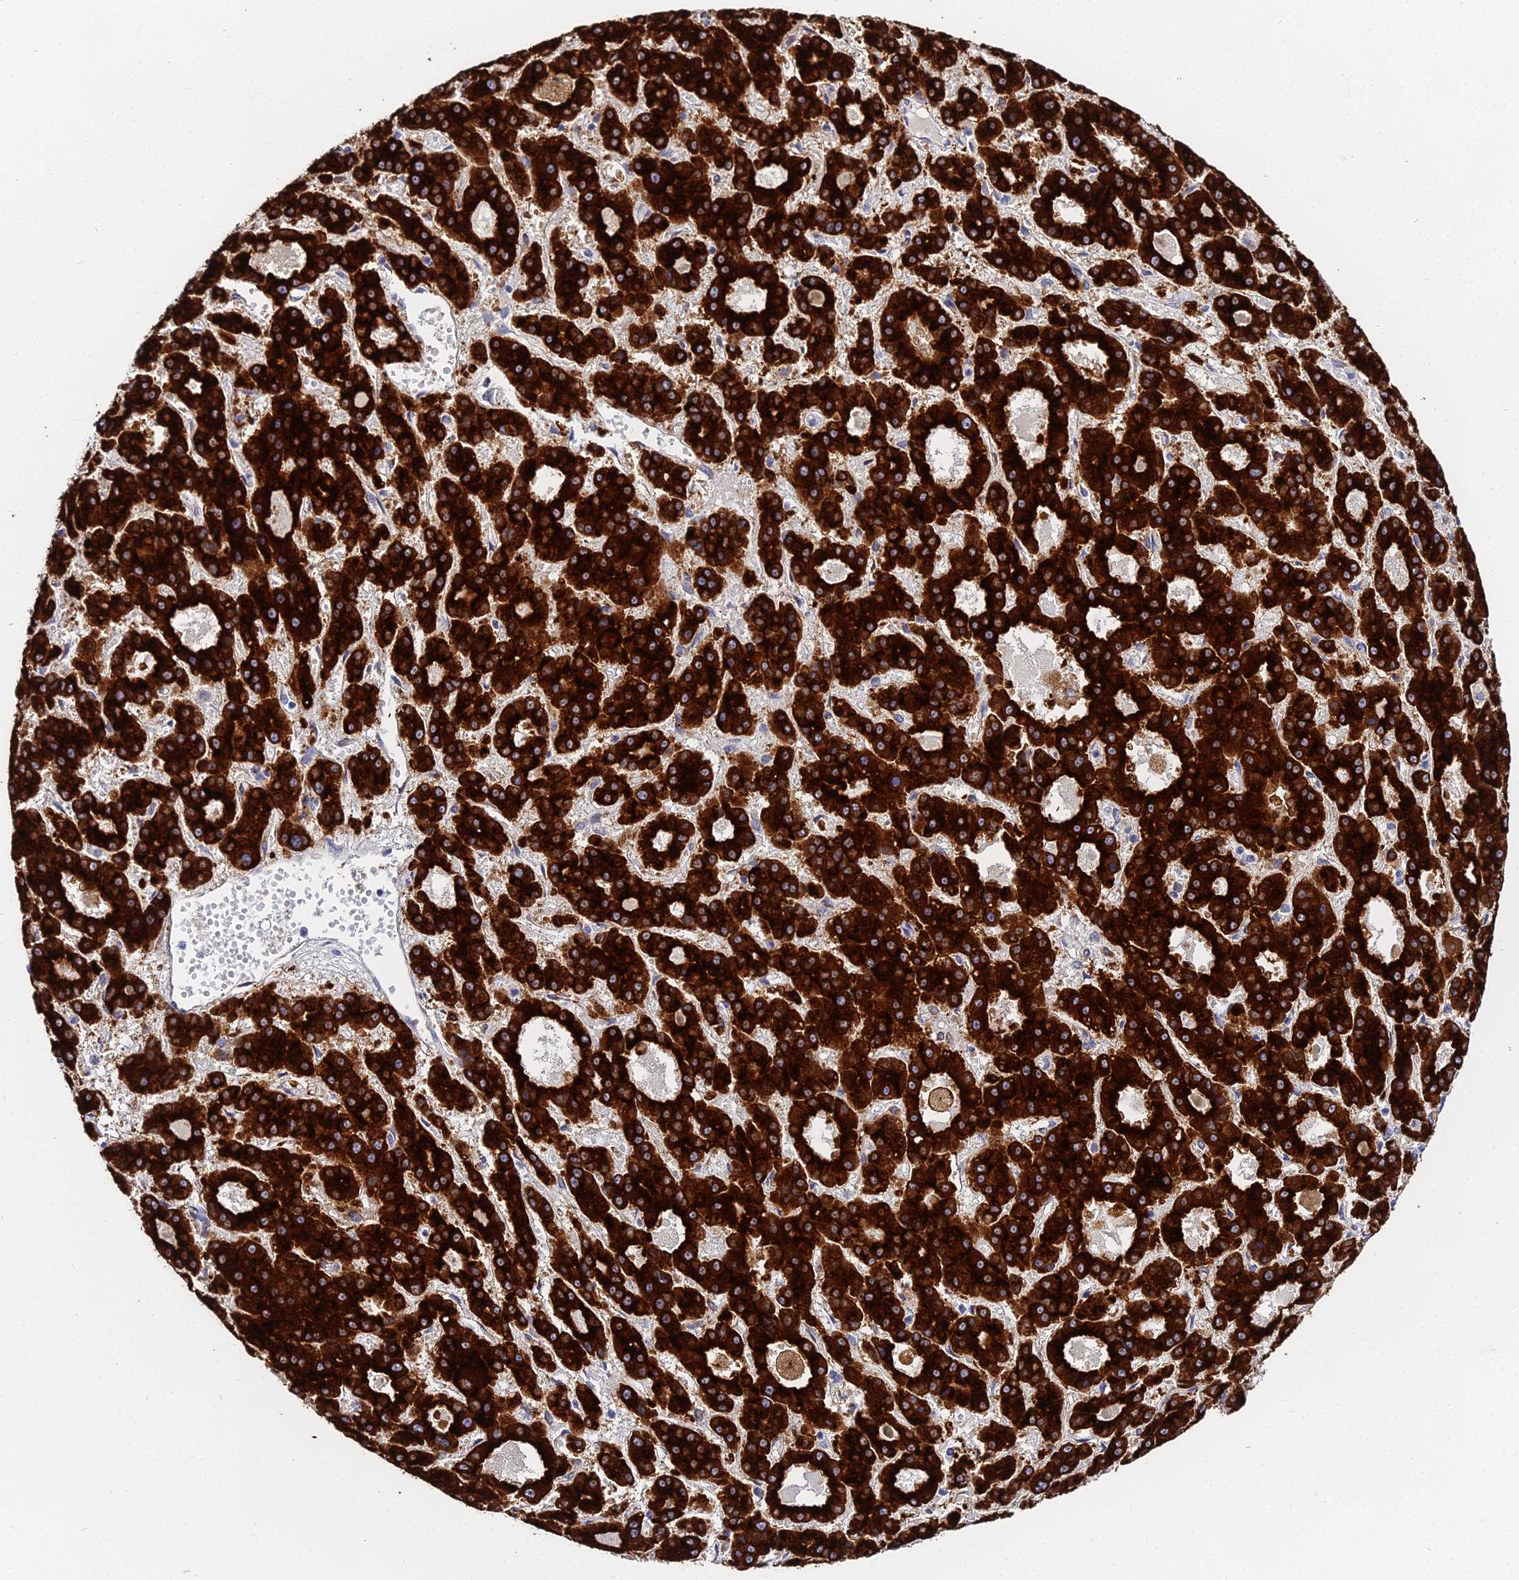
{"staining": {"intensity": "strong", "quantity": ">75%", "location": "cytoplasmic/membranous"}, "tissue": "liver cancer", "cell_type": "Tumor cells", "image_type": "cancer", "snomed": [{"axis": "morphology", "description": "Carcinoma, Hepatocellular, NOS"}, {"axis": "topography", "description": "Liver"}], "caption": "IHC (DAB) staining of human hepatocellular carcinoma (liver) demonstrates strong cytoplasmic/membranous protein staining in about >75% of tumor cells. (Stains: DAB (3,3'-diaminobenzidine) in brown, nuclei in blue, Microscopy: brightfield microscopy at high magnification).", "gene": "PPP2R2C", "patient": {"sex": "male", "age": 70}}